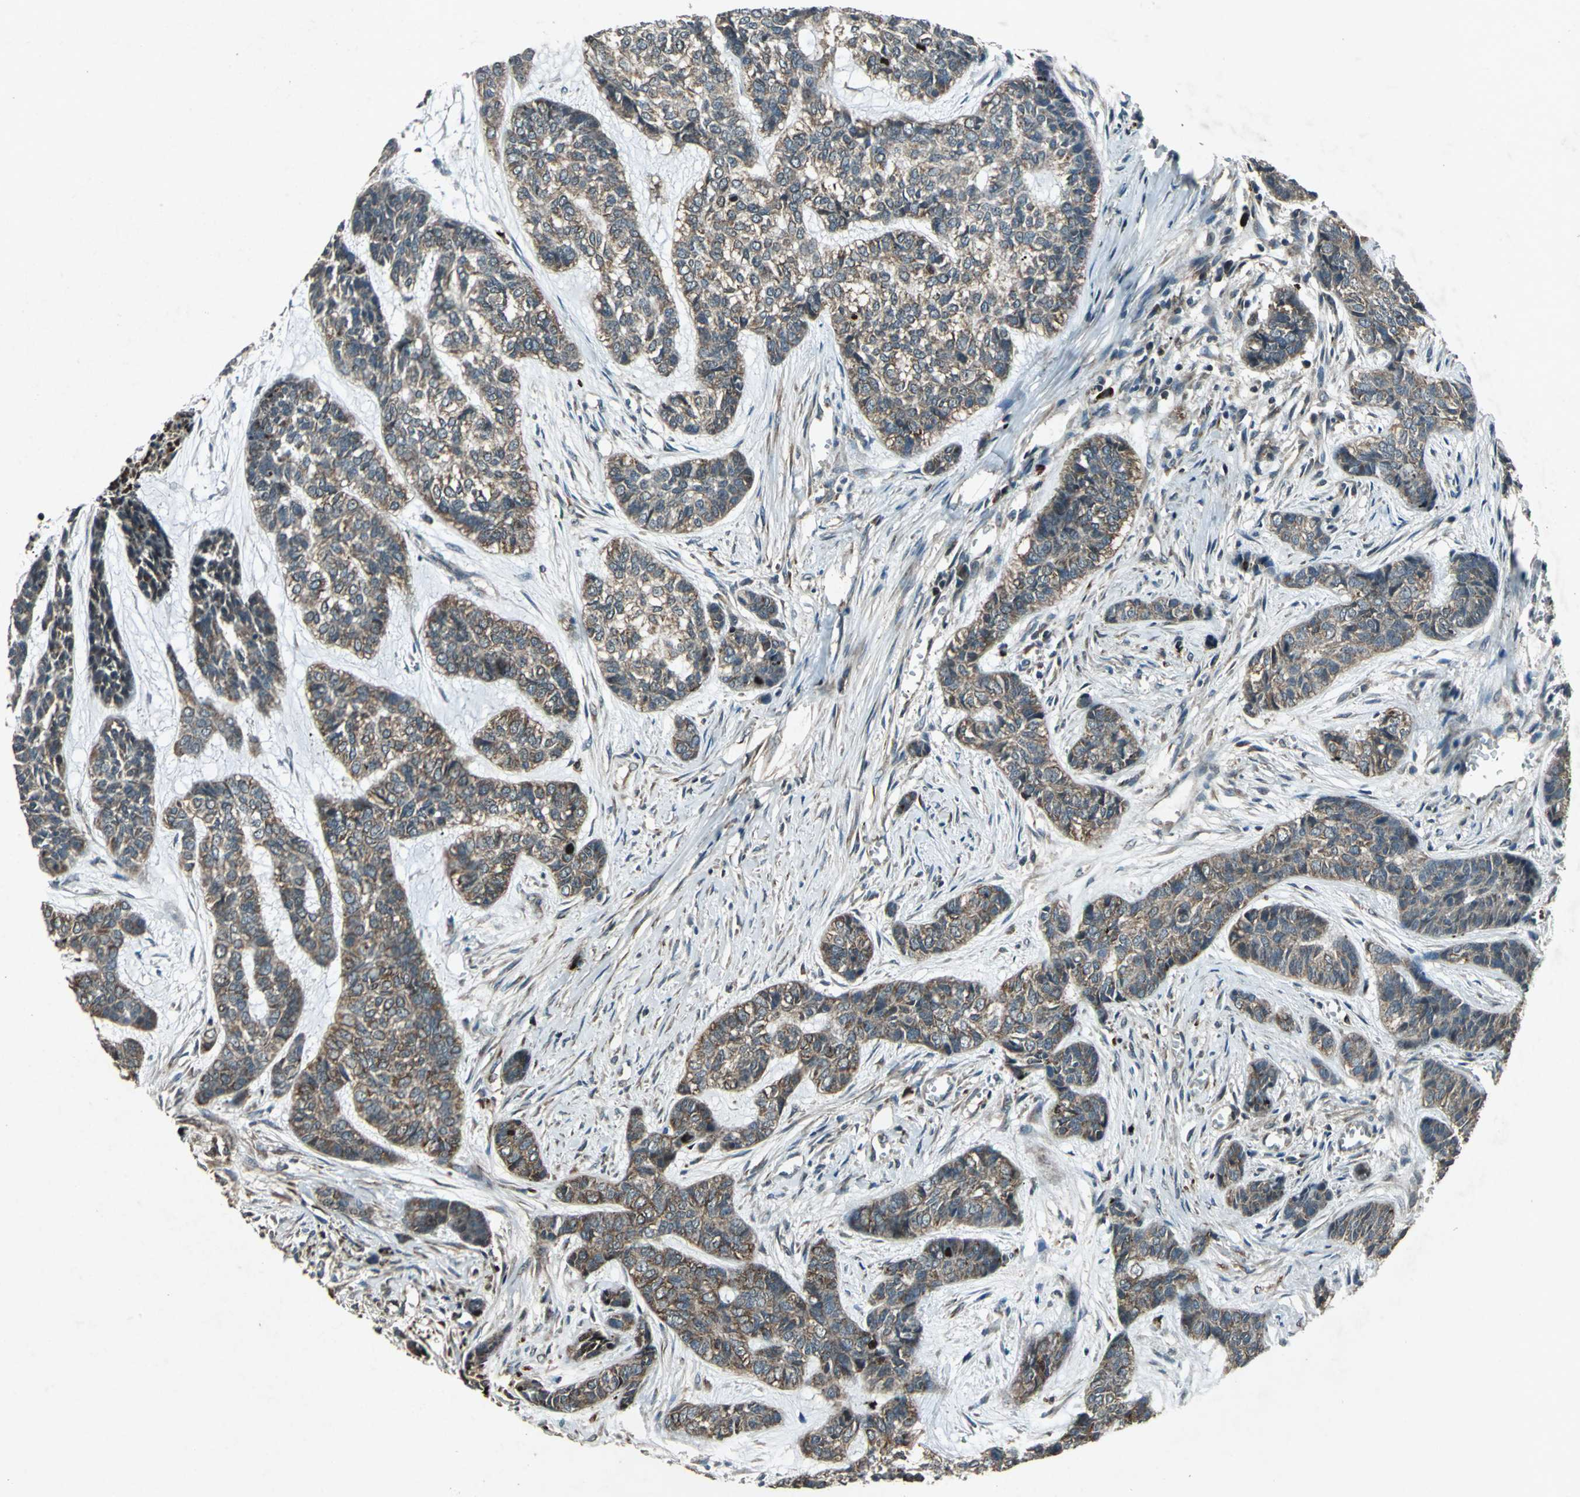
{"staining": {"intensity": "moderate", "quantity": ">75%", "location": "cytoplasmic/membranous"}, "tissue": "skin cancer", "cell_type": "Tumor cells", "image_type": "cancer", "snomed": [{"axis": "morphology", "description": "Basal cell carcinoma"}, {"axis": "topography", "description": "Skin"}], "caption": "IHC (DAB (3,3'-diaminobenzidine)) staining of human skin cancer (basal cell carcinoma) shows moderate cytoplasmic/membranous protein positivity in about >75% of tumor cells.", "gene": "SEPTIN4", "patient": {"sex": "female", "age": 64}}